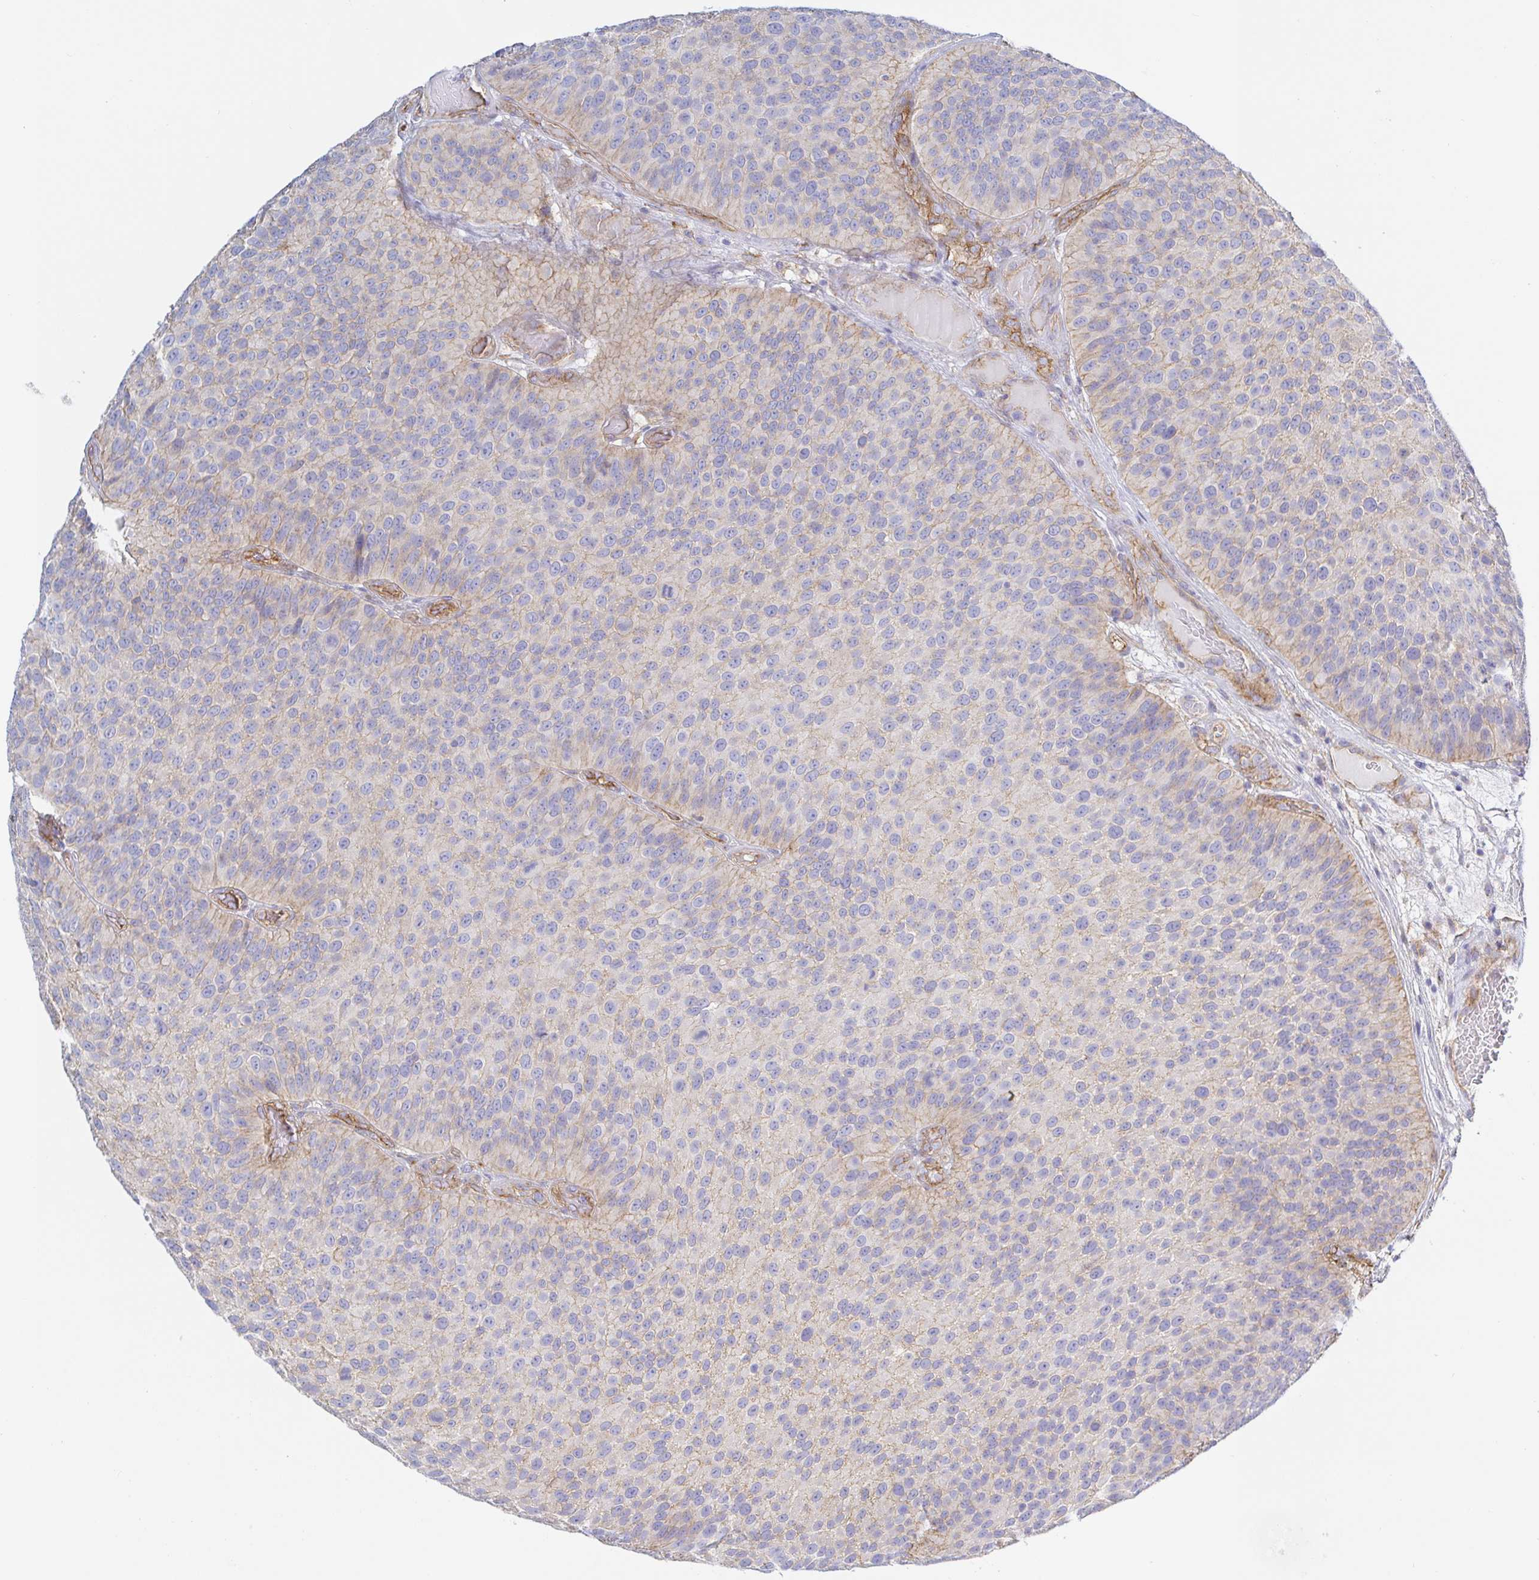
{"staining": {"intensity": "moderate", "quantity": "<25%", "location": "cytoplasmic/membranous"}, "tissue": "urothelial cancer", "cell_type": "Tumor cells", "image_type": "cancer", "snomed": [{"axis": "morphology", "description": "Urothelial carcinoma, Low grade"}, {"axis": "topography", "description": "Urinary bladder"}], "caption": "Tumor cells display low levels of moderate cytoplasmic/membranous positivity in approximately <25% of cells in urothelial carcinoma (low-grade). (DAB (3,3'-diaminobenzidine) = brown stain, brightfield microscopy at high magnification).", "gene": "ARL4D", "patient": {"sex": "male", "age": 76}}